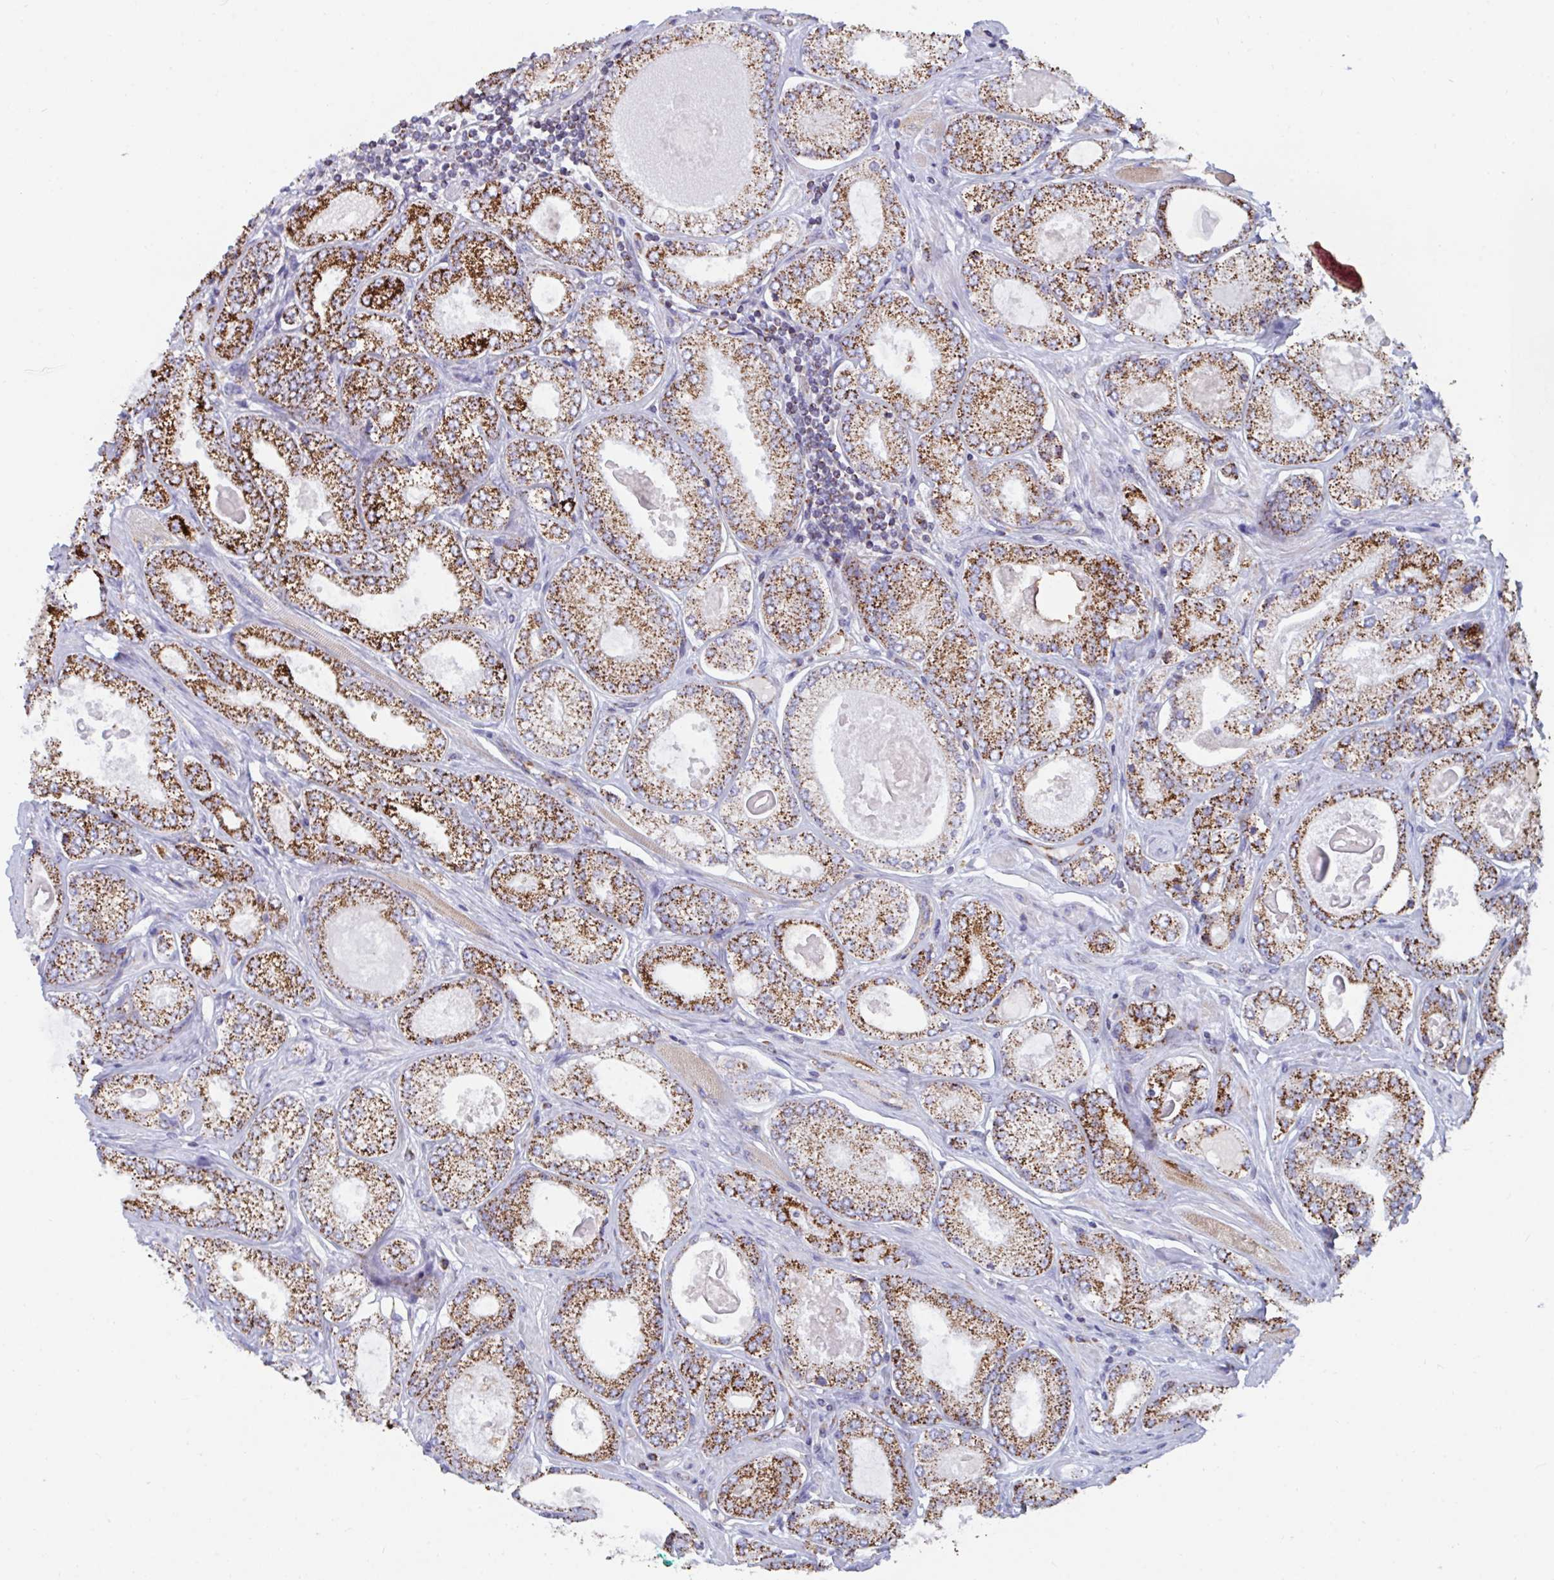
{"staining": {"intensity": "strong", "quantity": ">75%", "location": "cytoplasmic/membranous"}, "tissue": "prostate cancer", "cell_type": "Tumor cells", "image_type": "cancer", "snomed": [{"axis": "morphology", "description": "Adenocarcinoma, High grade"}, {"axis": "topography", "description": "Prostate"}], "caption": "Protein analysis of prostate high-grade adenocarcinoma tissue shows strong cytoplasmic/membranous expression in about >75% of tumor cells.", "gene": "BCAT2", "patient": {"sex": "male", "age": 68}}